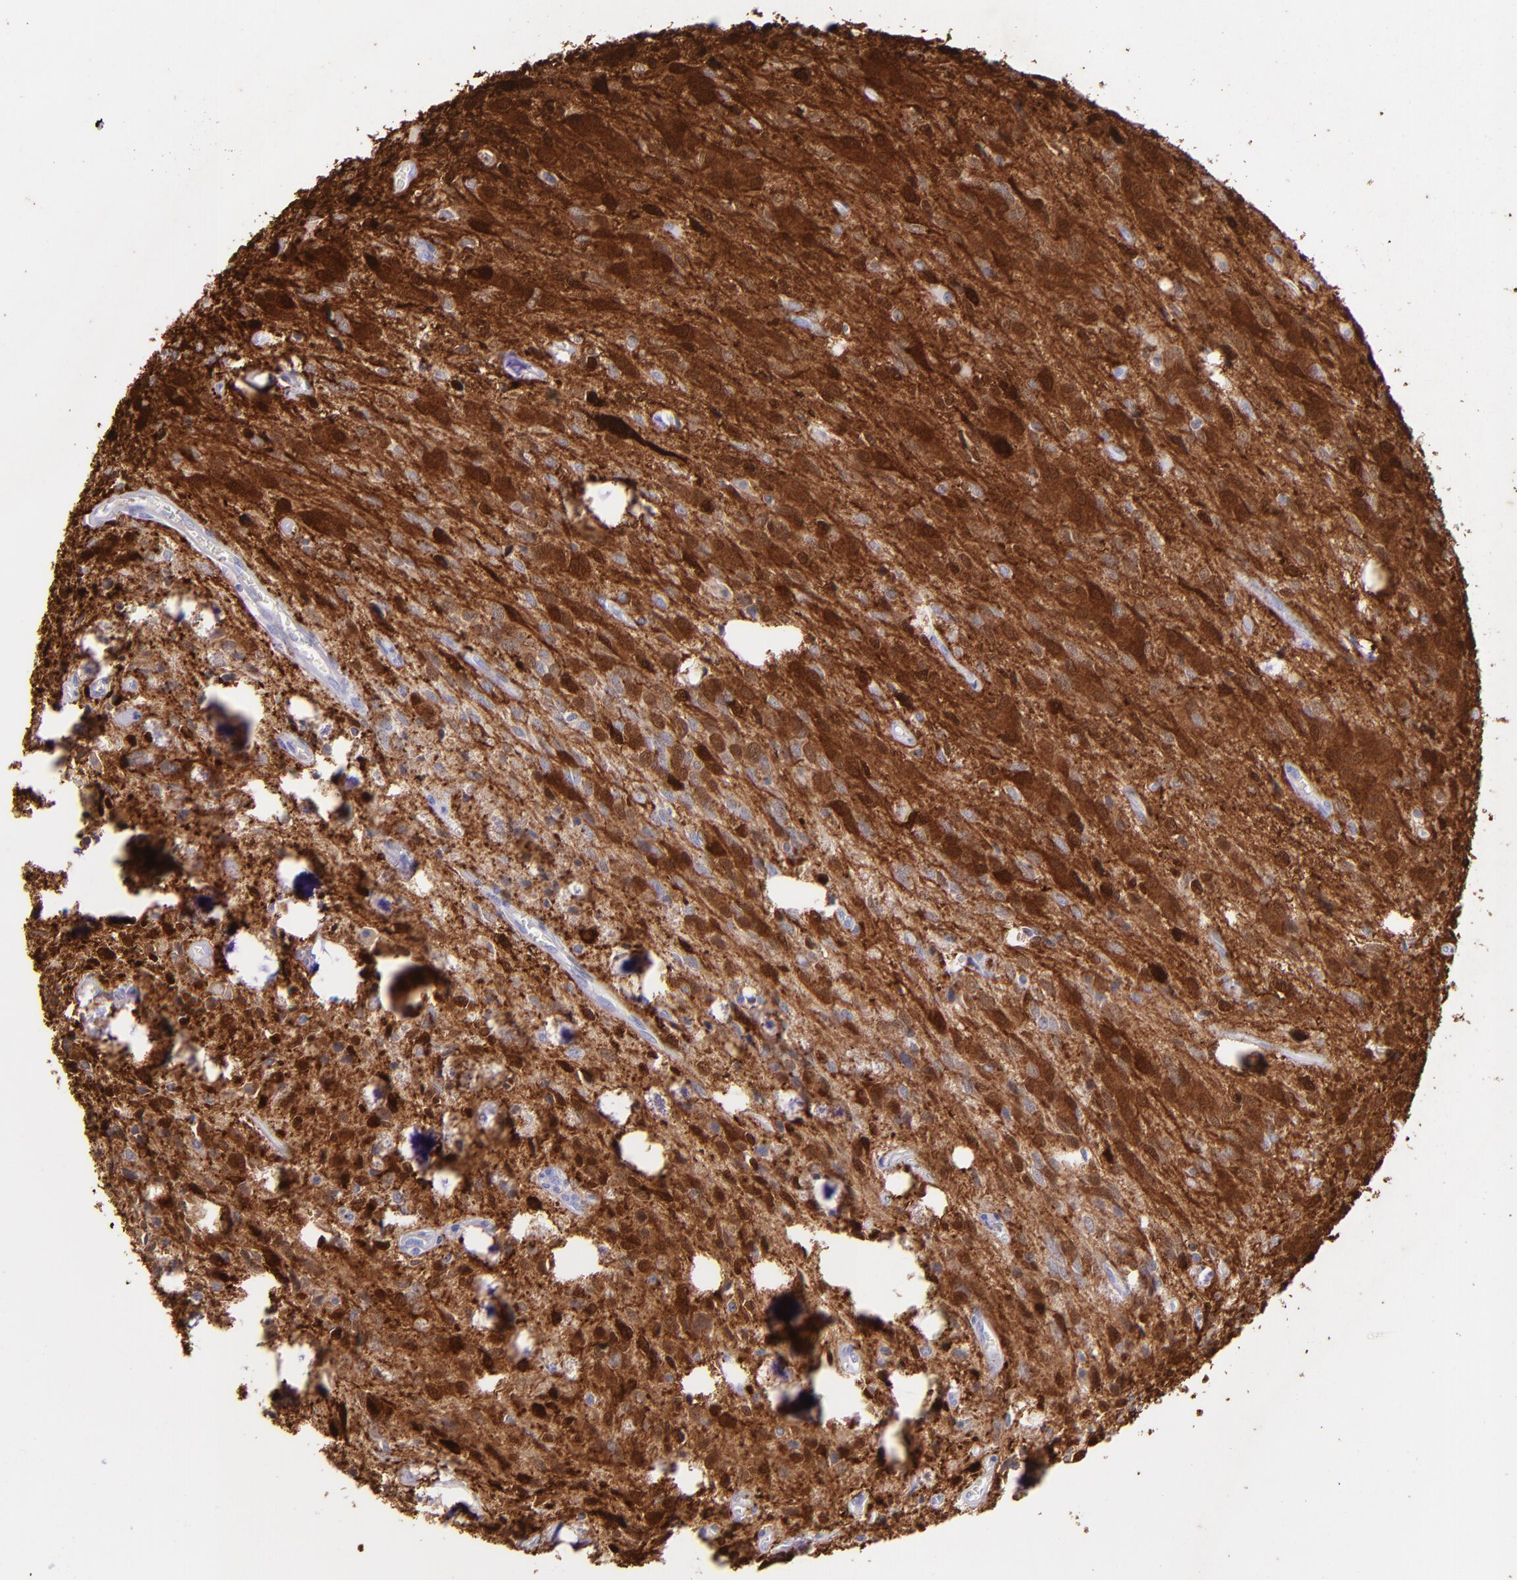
{"staining": {"intensity": "moderate", "quantity": "25%-75%", "location": "cytoplasmic/membranous"}, "tissue": "glioma", "cell_type": "Tumor cells", "image_type": "cancer", "snomed": [{"axis": "morphology", "description": "Glioma, malignant, Low grade"}, {"axis": "topography", "description": "Brain"}], "caption": "About 25%-75% of tumor cells in human glioma display moderate cytoplasmic/membranous protein positivity as visualized by brown immunohistochemical staining.", "gene": "UCHL1", "patient": {"sex": "female", "age": 15}}